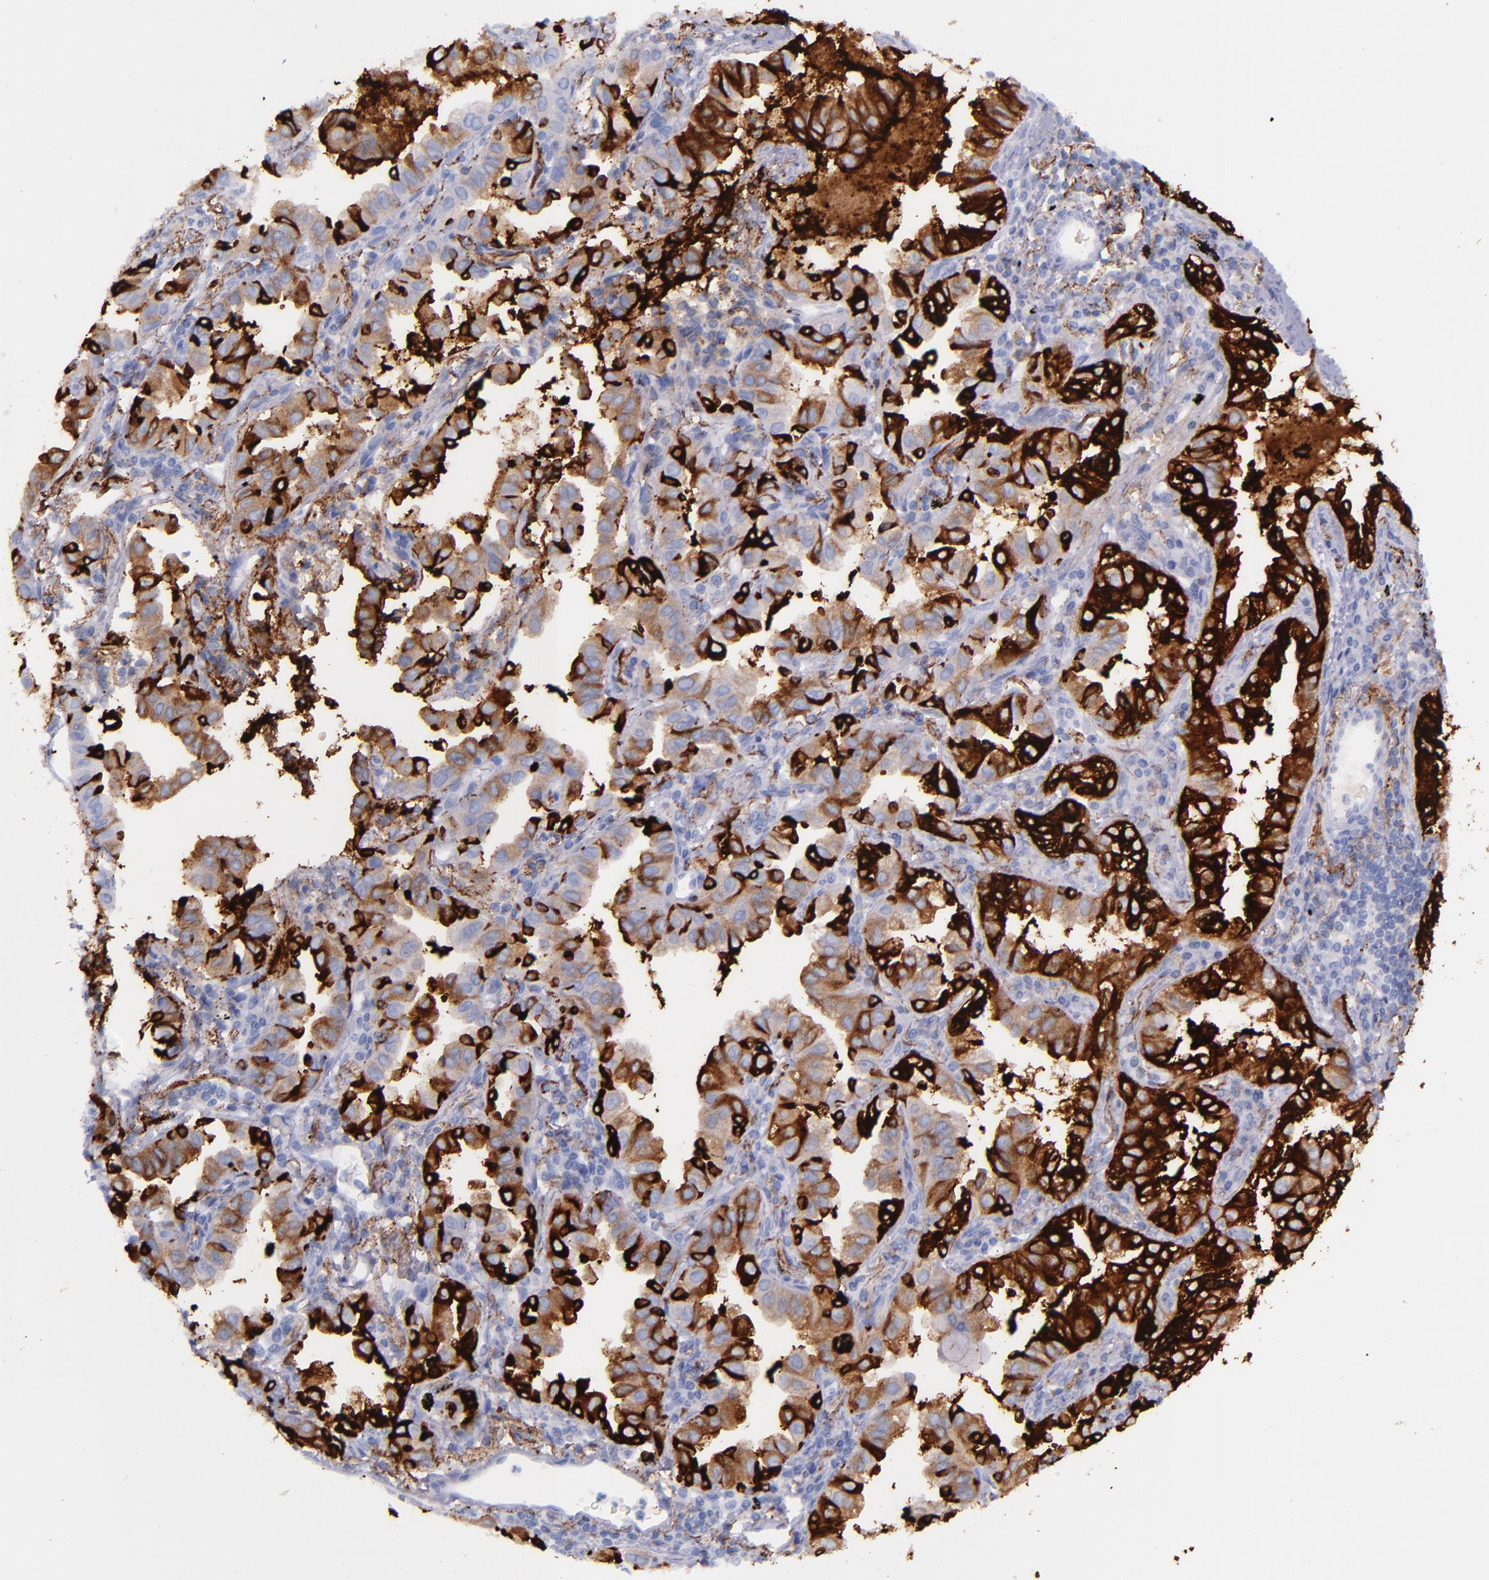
{"staining": {"intensity": "strong", "quantity": "25%-75%", "location": "cytoplasmic/membranous"}, "tissue": "lung cancer", "cell_type": "Tumor cells", "image_type": "cancer", "snomed": [{"axis": "morphology", "description": "Adenocarcinoma, NOS"}, {"axis": "topography", "description": "Lung"}], "caption": "Lung cancer (adenocarcinoma) stained for a protein (brown) displays strong cytoplasmic/membranous positive staining in about 25%-75% of tumor cells.", "gene": "SFTPA2", "patient": {"sex": "female", "age": 50}}